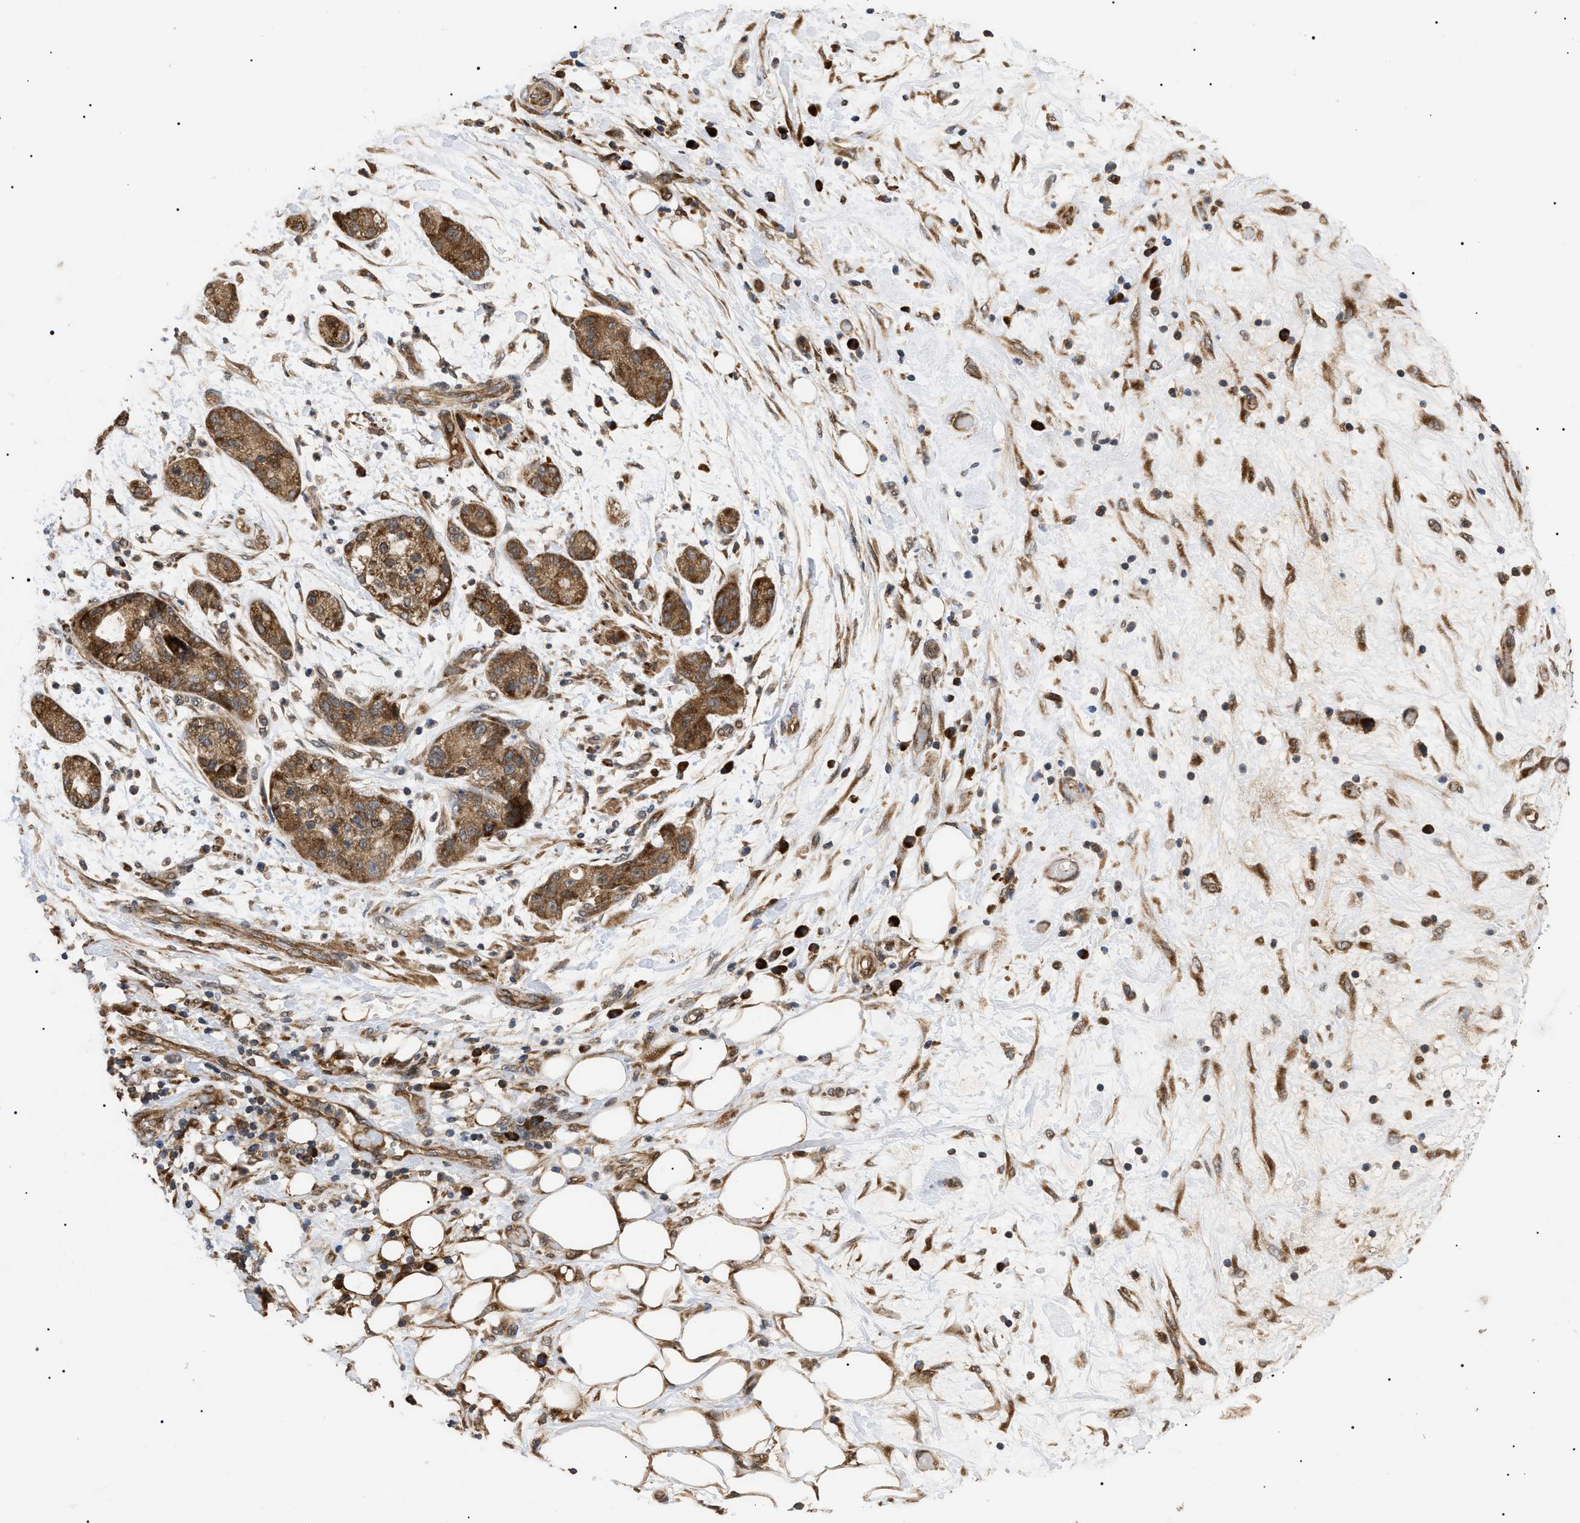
{"staining": {"intensity": "moderate", "quantity": ">75%", "location": "cytoplasmic/membranous"}, "tissue": "pancreatic cancer", "cell_type": "Tumor cells", "image_type": "cancer", "snomed": [{"axis": "morphology", "description": "Adenocarcinoma, NOS"}, {"axis": "topography", "description": "Pancreas"}], "caption": "There is medium levels of moderate cytoplasmic/membranous expression in tumor cells of pancreatic cancer (adenocarcinoma), as demonstrated by immunohistochemical staining (brown color).", "gene": "ASTL", "patient": {"sex": "female", "age": 78}}